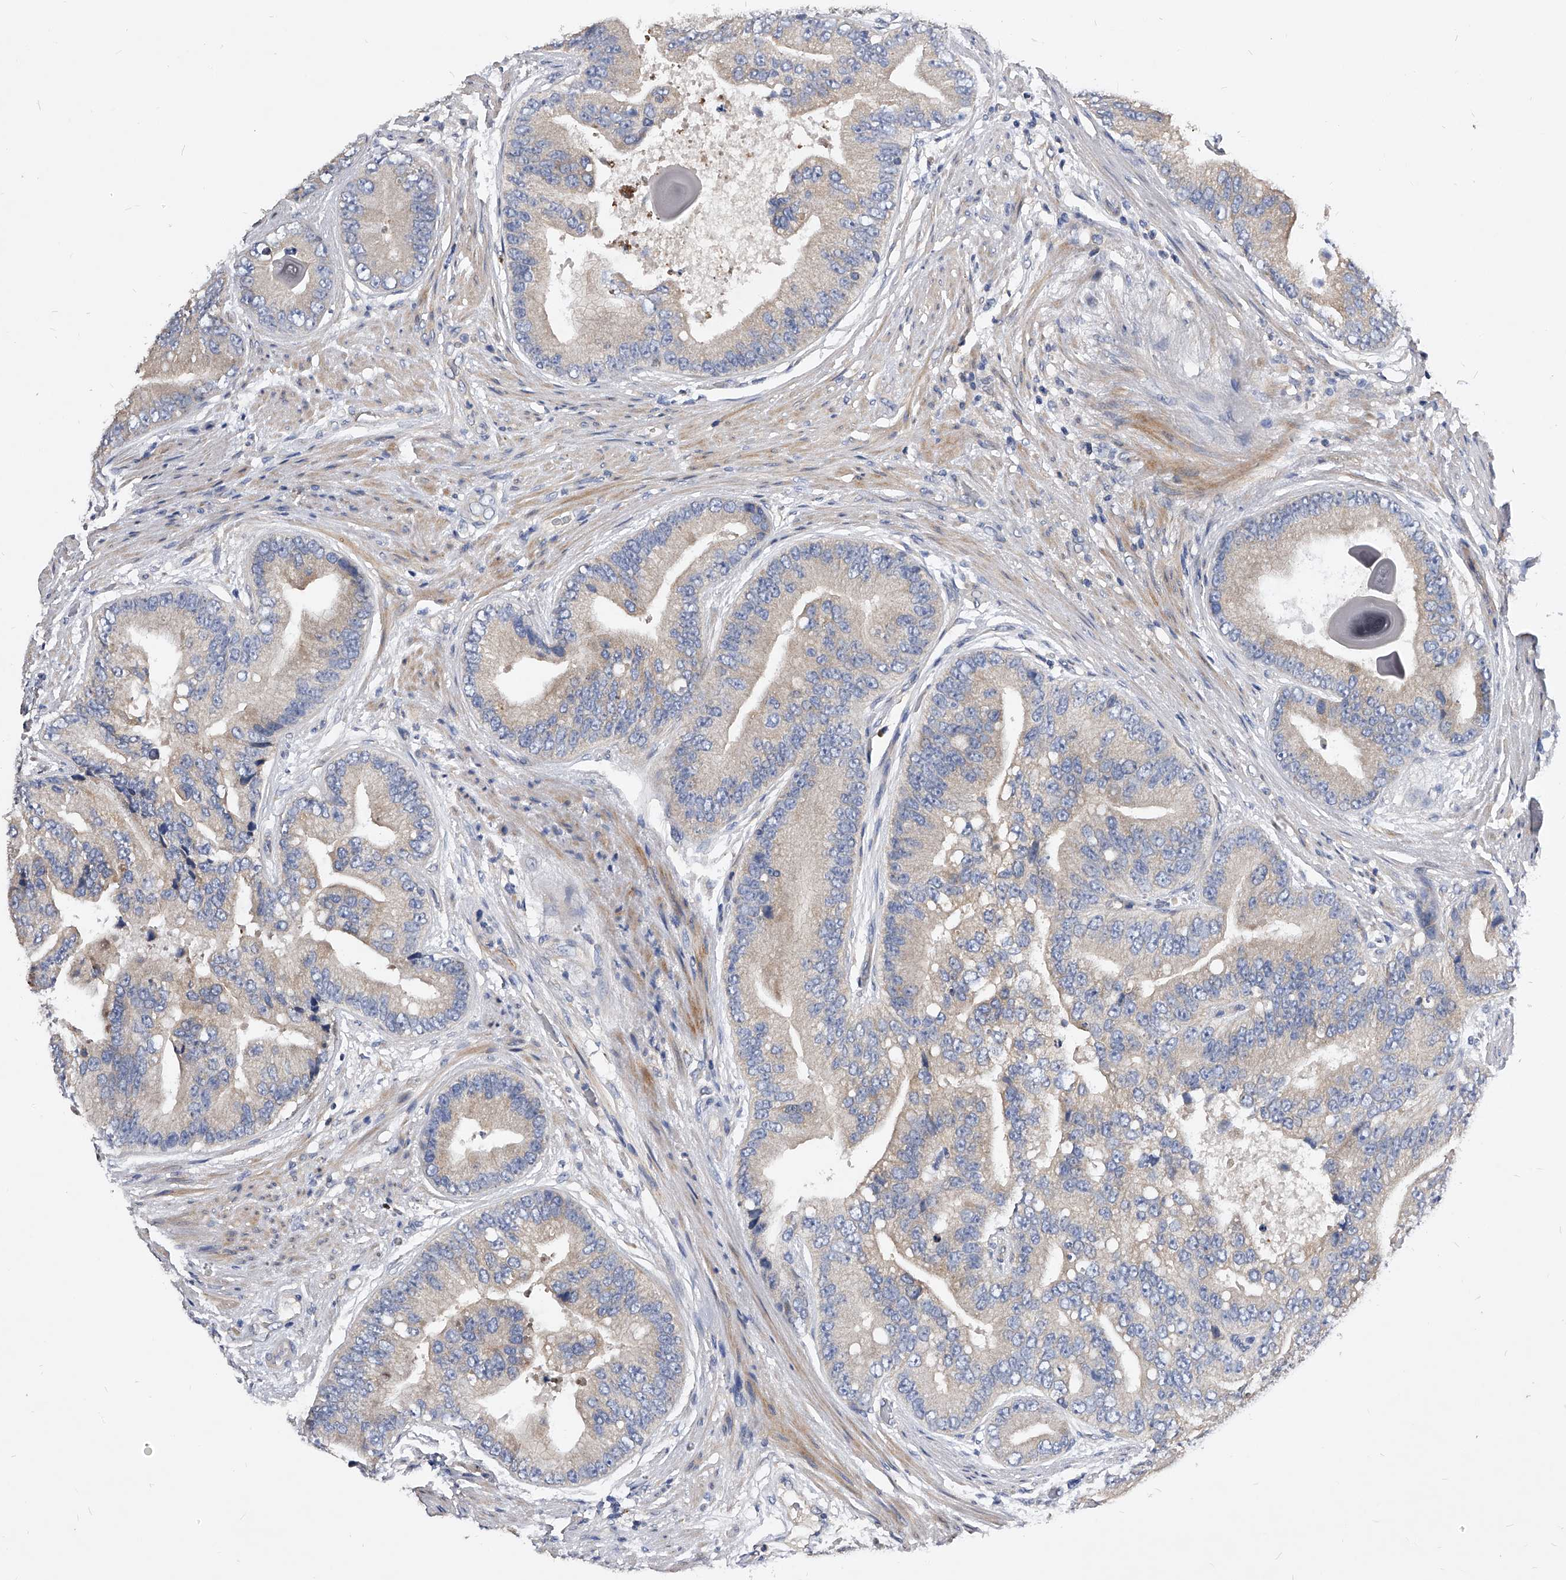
{"staining": {"intensity": "negative", "quantity": "none", "location": "none"}, "tissue": "prostate cancer", "cell_type": "Tumor cells", "image_type": "cancer", "snomed": [{"axis": "morphology", "description": "Adenocarcinoma, High grade"}, {"axis": "topography", "description": "Prostate"}], "caption": "Immunohistochemistry image of human prostate cancer stained for a protein (brown), which demonstrates no staining in tumor cells.", "gene": "ARL4C", "patient": {"sex": "male", "age": 70}}